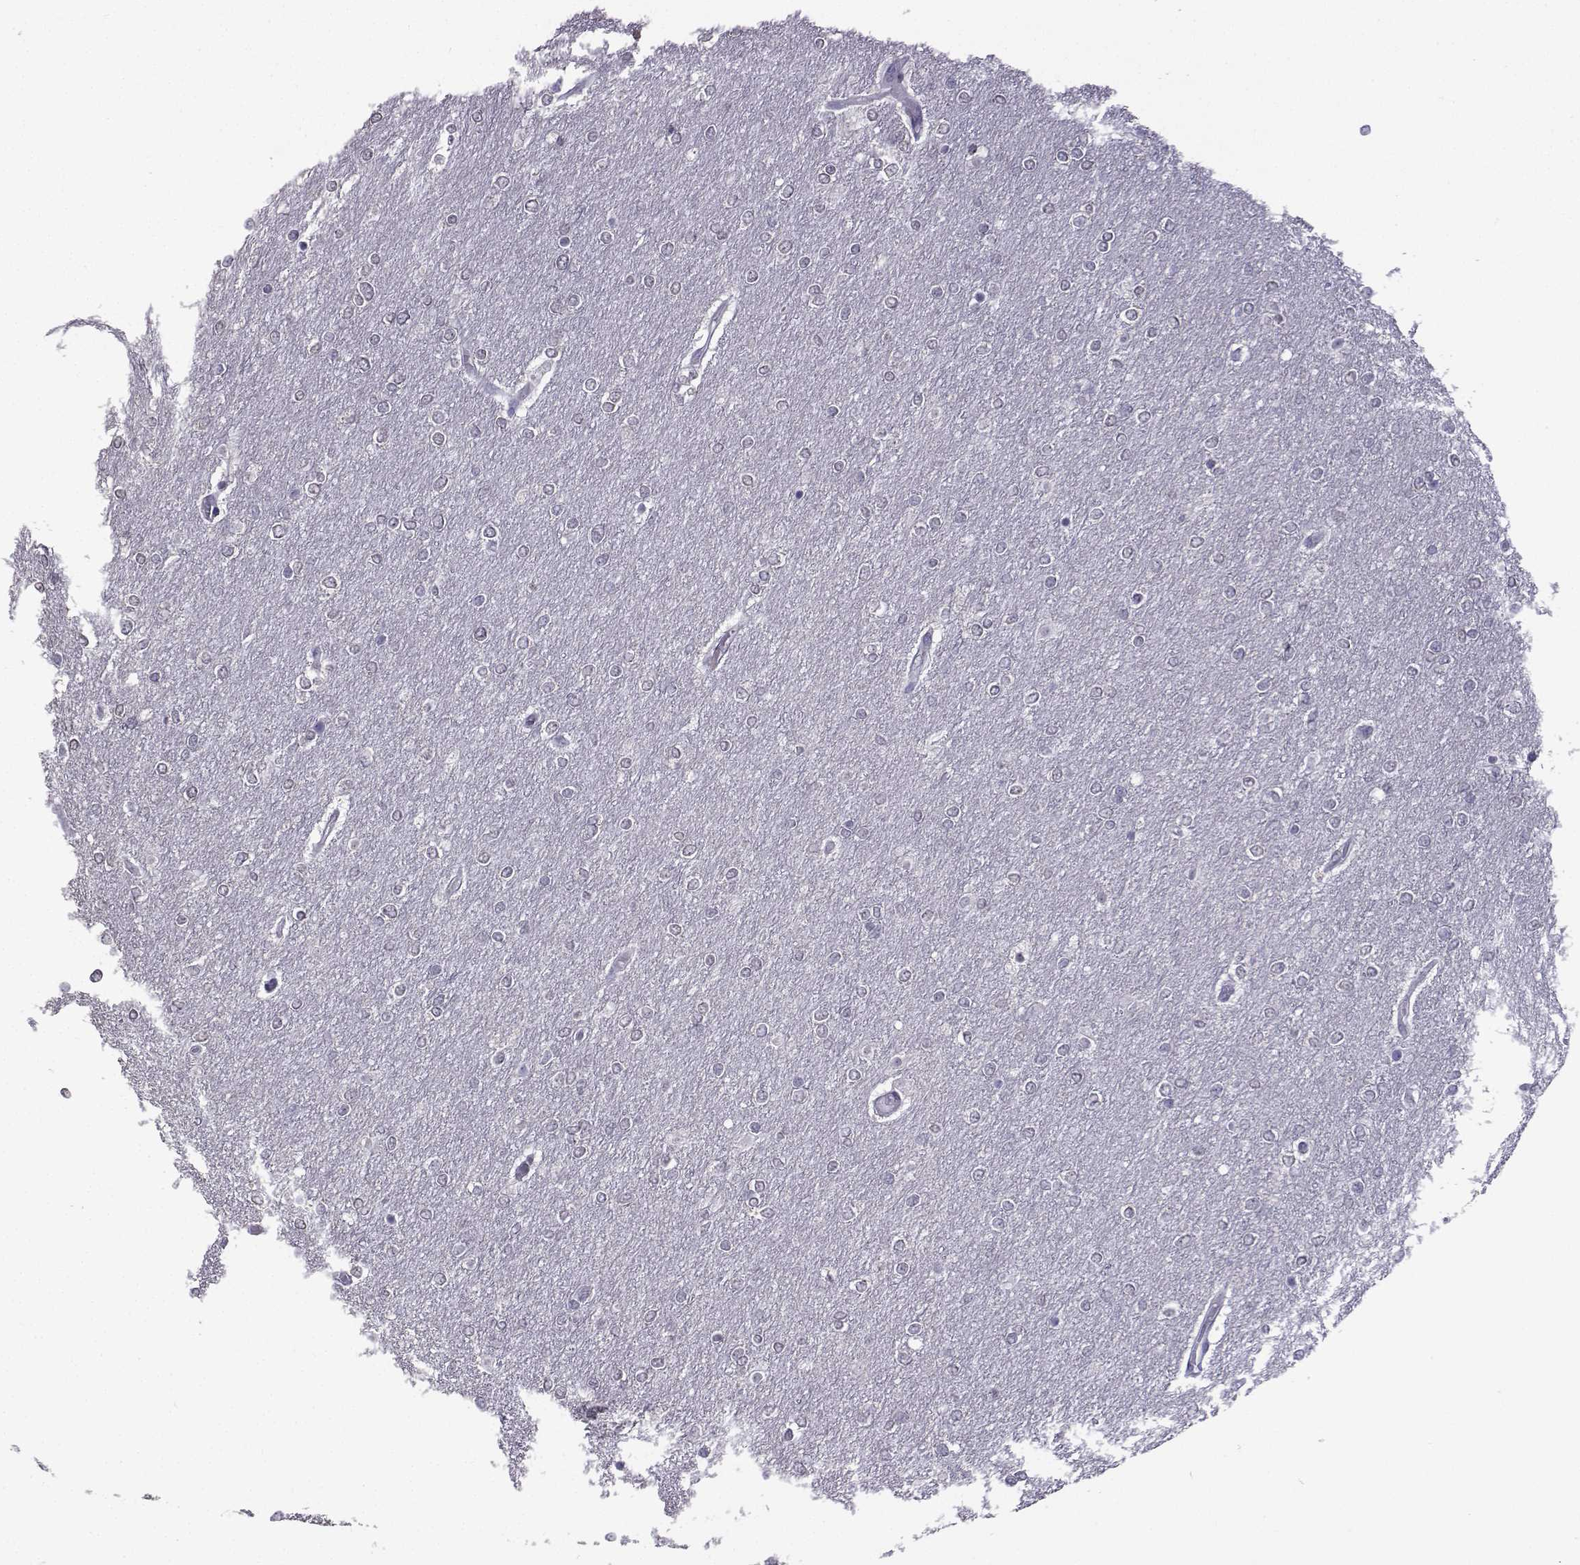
{"staining": {"intensity": "negative", "quantity": "none", "location": "none"}, "tissue": "glioma", "cell_type": "Tumor cells", "image_type": "cancer", "snomed": [{"axis": "morphology", "description": "Glioma, malignant, High grade"}, {"axis": "topography", "description": "Brain"}], "caption": "IHC of glioma reveals no positivity in tumor cells.", "gene": "CFAP70", "patient": {"sex": "female", "age": 61}}